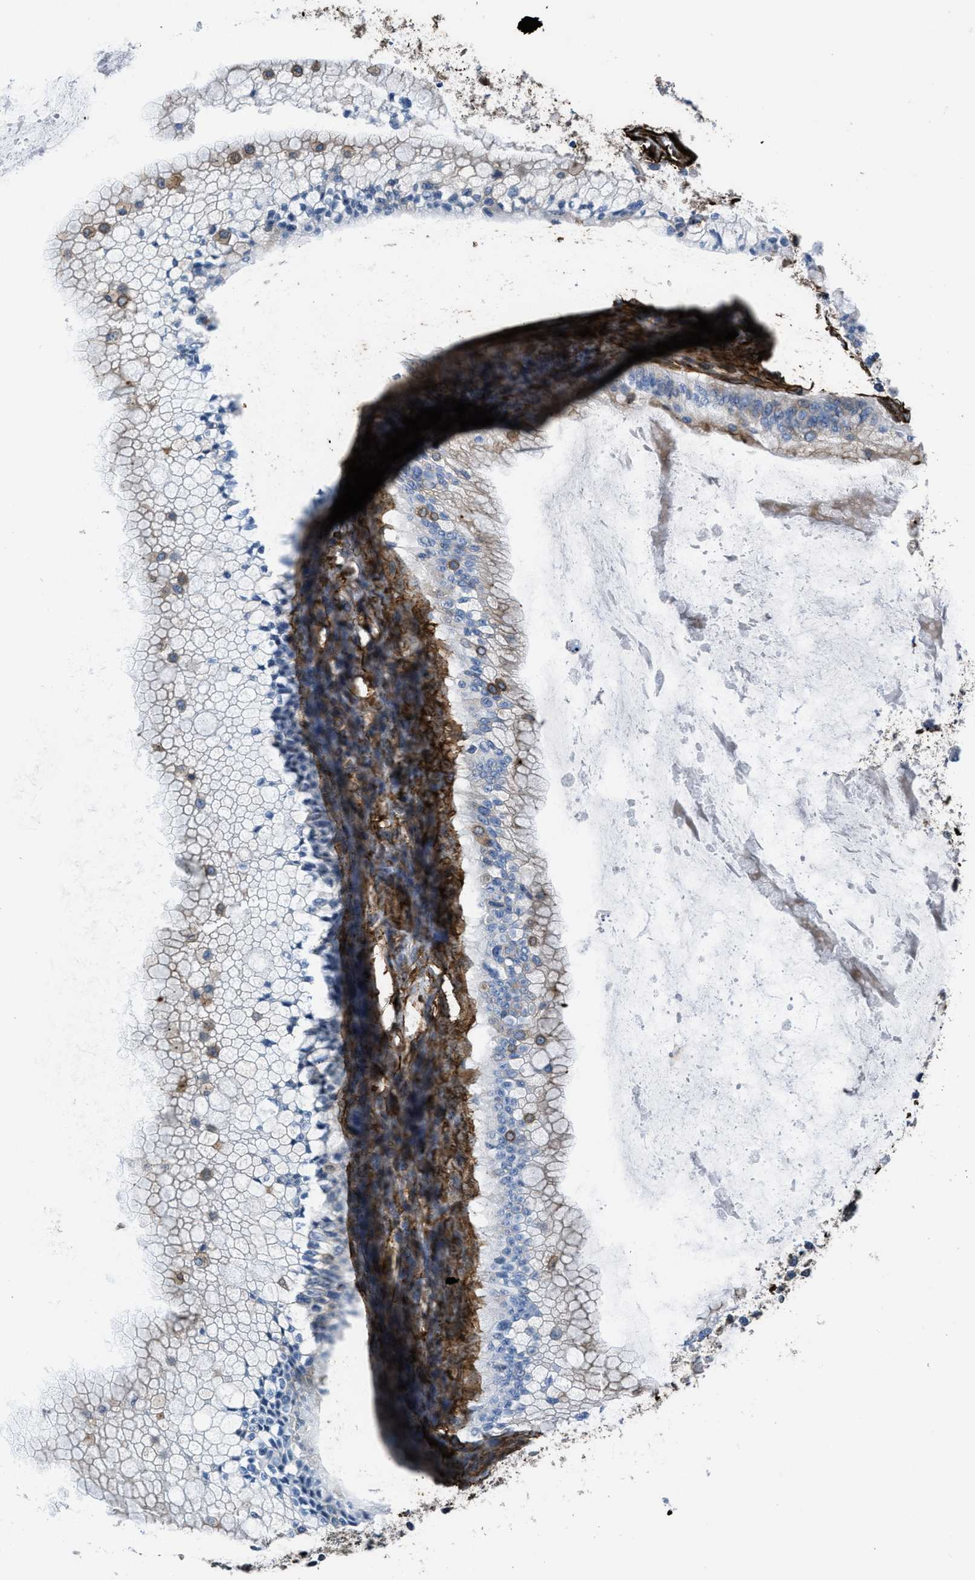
{"staining": {"intensity": "moderate", "quantity": "<25%", "location": "cytoplasmic/membranous"}, "tissue": "ovarian cancer", "cell_type": "Tumor cells", "image_type": "cancer", "snomed": [{"axis": "morphology", "description": "Cystadenocarcinoma, mucinous, NOS"}, {"axis": "topography", "description": "Ovary"}], "caption": "The immunohistochemical stain highlights moderate cytoplasmic/membranous positivity in tumor cells of ovarian mucinous cystadenocarcinoma tissue.", "gene": "CALD1", "patient": {"sex": "female", "age": 57}}